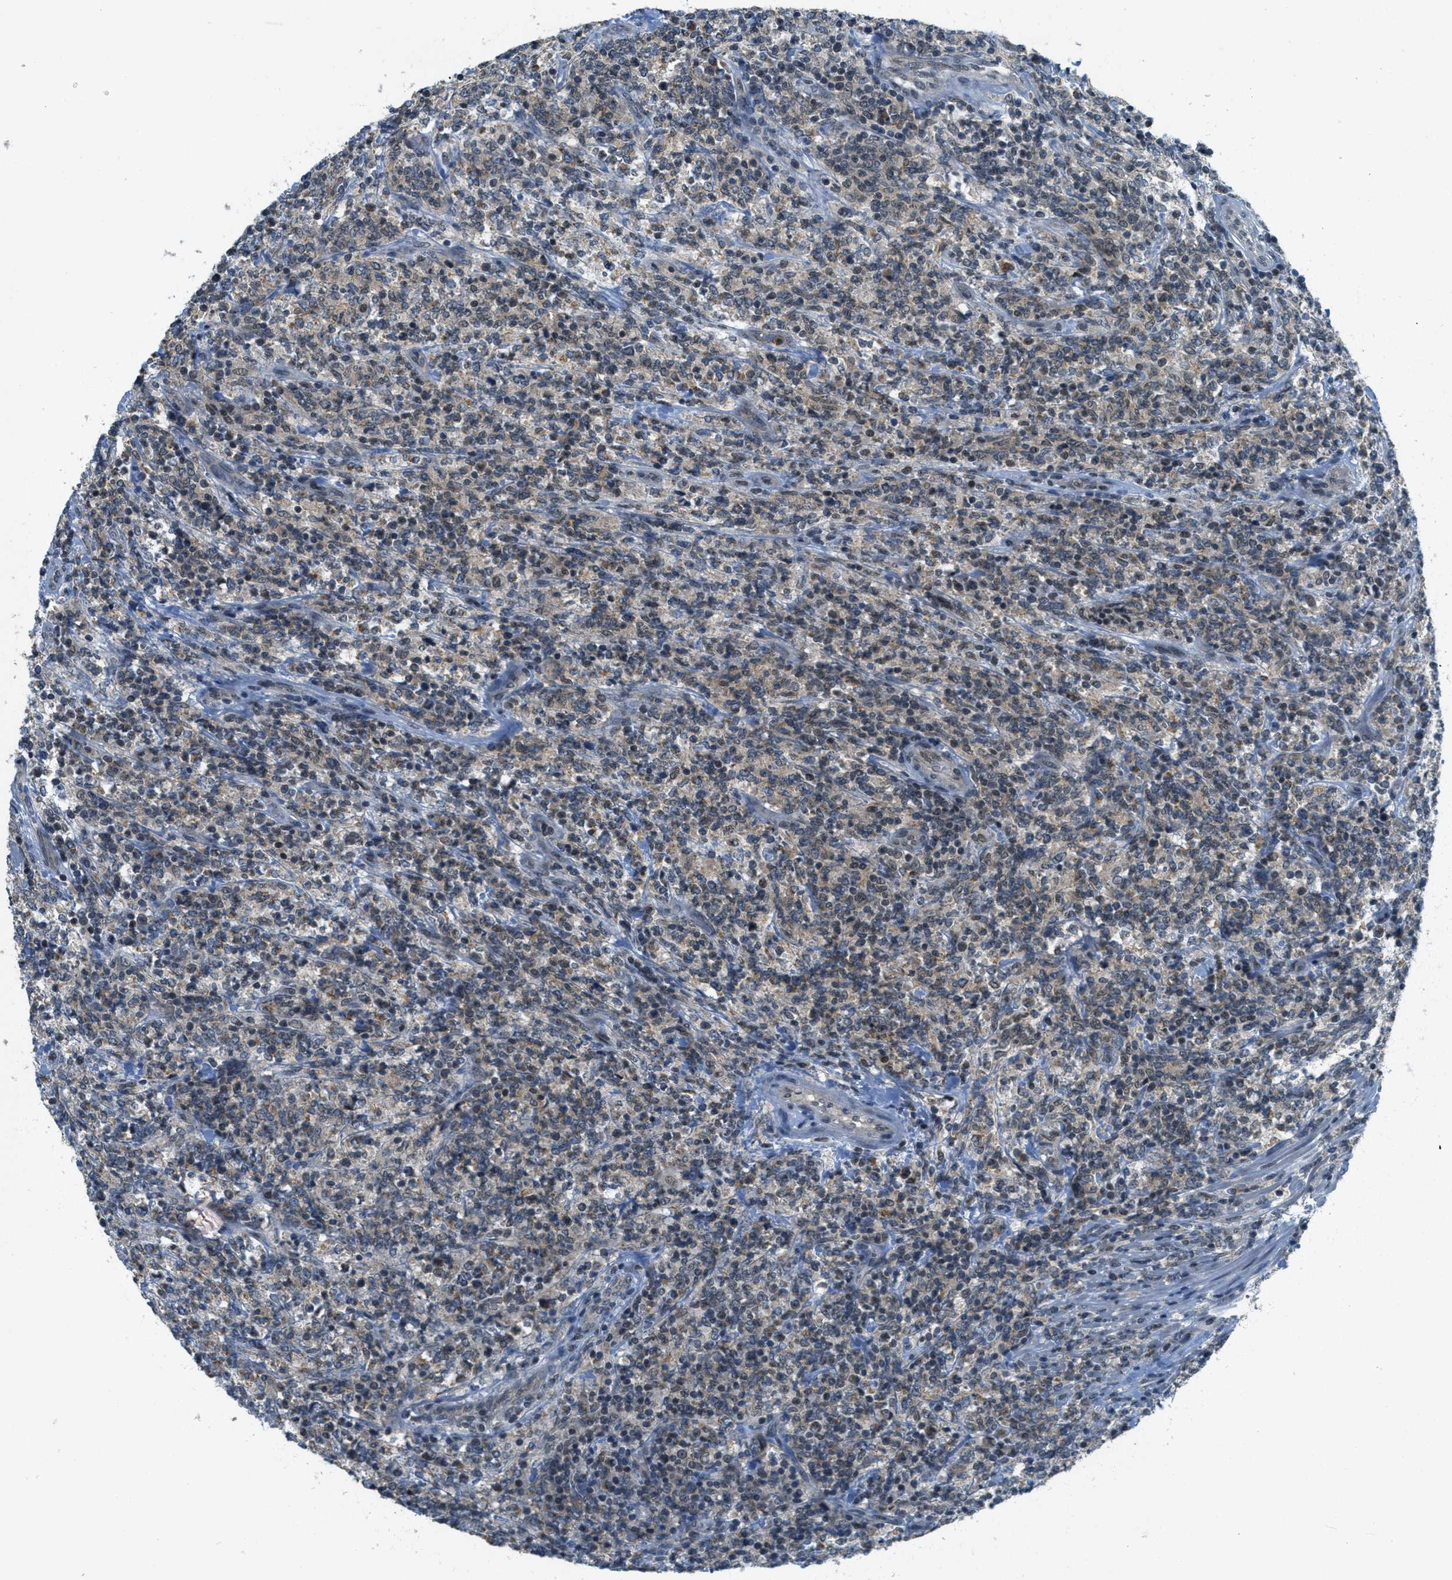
{"staining": {"intensity": "weak", "quantity": "<25%", "location": "cytoplasmic/membranous,nuclear"}, "tissue": "lymphoma", "cell_type": "Tumor cells", "image_type": "cancer", "snomed": [{"axis": "morphology", "description": "Malignant lymphoma, non-Hodgkin's type, High grade"}, {"axis": "topography", "description": "Soft tissue"}], "caption": "Lymphoma was stained to show a protein in brown. There is no significant expression in tumor cells.", "gene": "TCF20", "patient": {"sex": "male", "age": 18}}